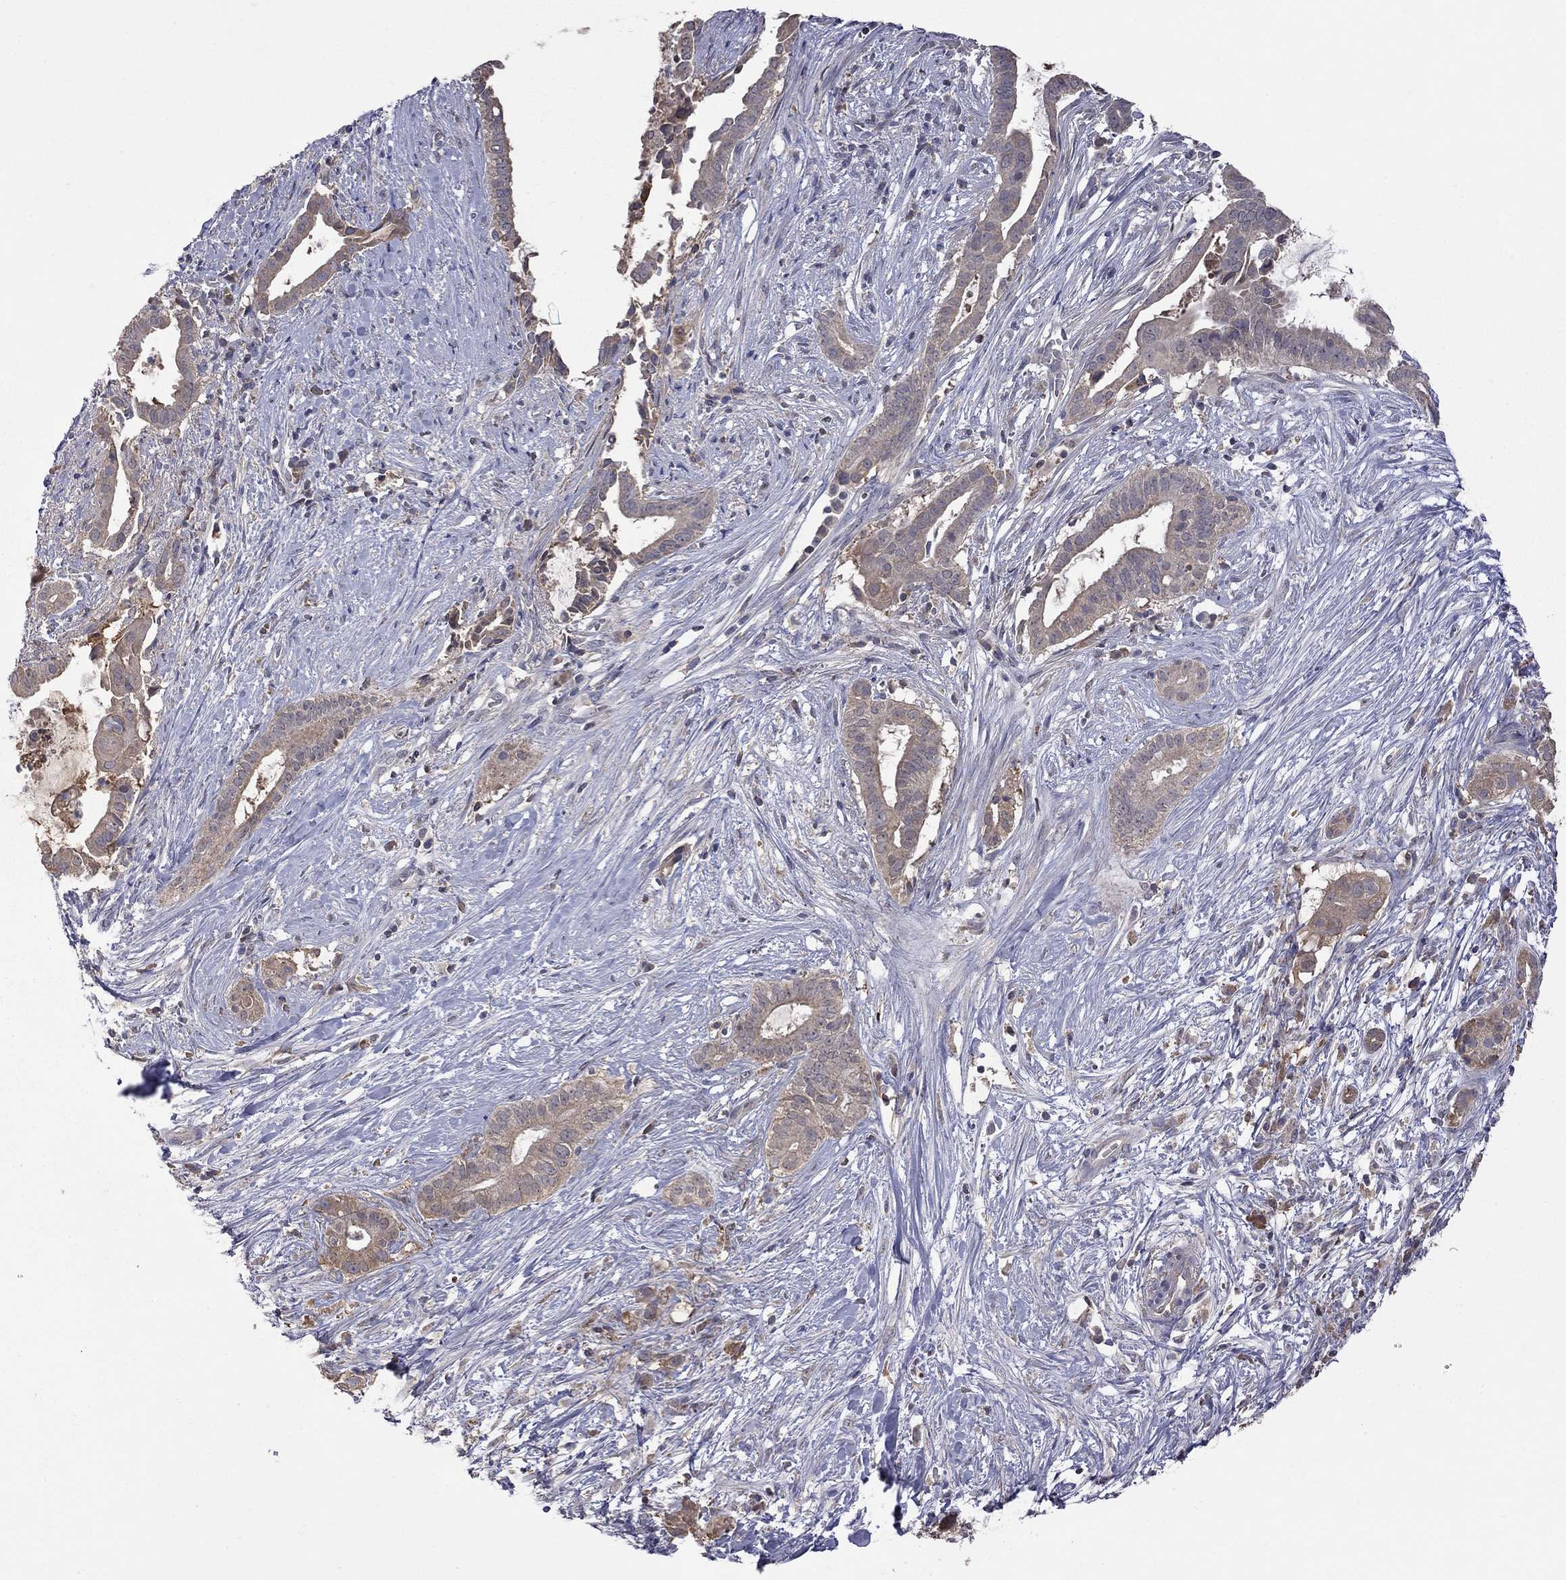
{"staining": {"intensity": "moderate", "quantity": "25%-75%", "location": "cytoplasmic/membranous"}, "tissue": "pancreatic cancer", "cell_type": "Tumor cells", "image_type": "cancer", "snomed": [{"axis": "morphology", "description": "Adenocarcinoma, NOS"}, {"axis": "topography", "description": "Pancreas"}], "caption": "A high-resolution photomicrograph shows immunohistochemistry staining of pancreatic adenocarcinoma, which demonstrates moderate cytoplasmic/membranous expression in about 25%-75% of tumor cells. (IHC, brightfield microscopy, high magnification).", "gene": "HTR6", "patient": {"sex": "male", "age": 61}}